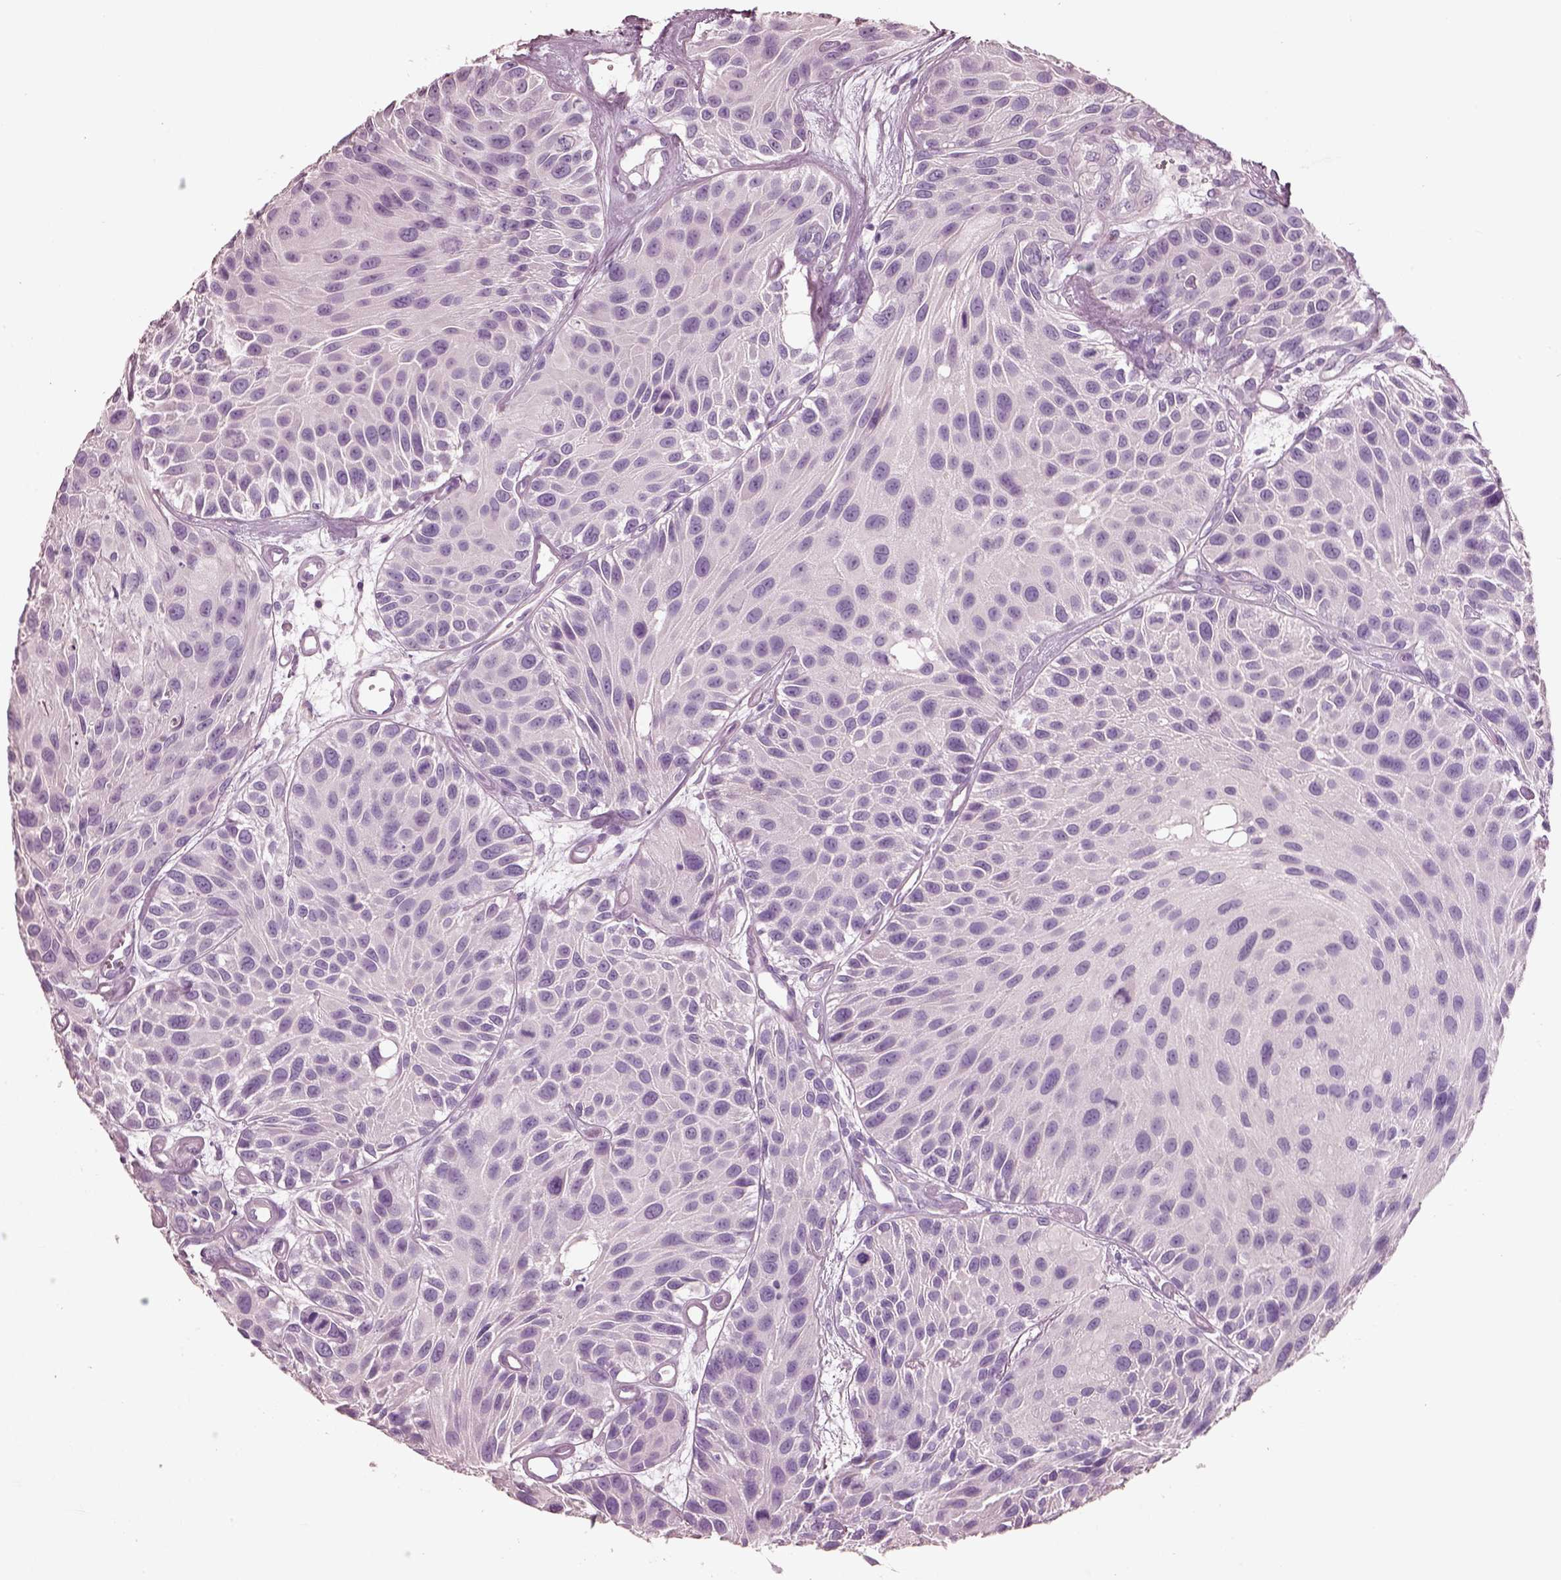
{"staining": {"intensity": "negative", "quantity": "none", "location": "none"}, "tissue": "urothelial cancer", "cell_type": "Tumor cells", "image_type": "cancer", "snomed": [{"axis": "morphology", "description": "Urothelial carcinoma, Low grade"}, {"axis": "topography", "description": "Urinary bladder"}], "caption": "This micrograph is of urothelial carcinoma (low-grade) stained with immunohistochemistry to label a protein in brown with the nuclei are counter-stained blue. There is no staining in tumor cells.", "gene": "PNOC", "patient": {"sex": "female", "age": 87}}